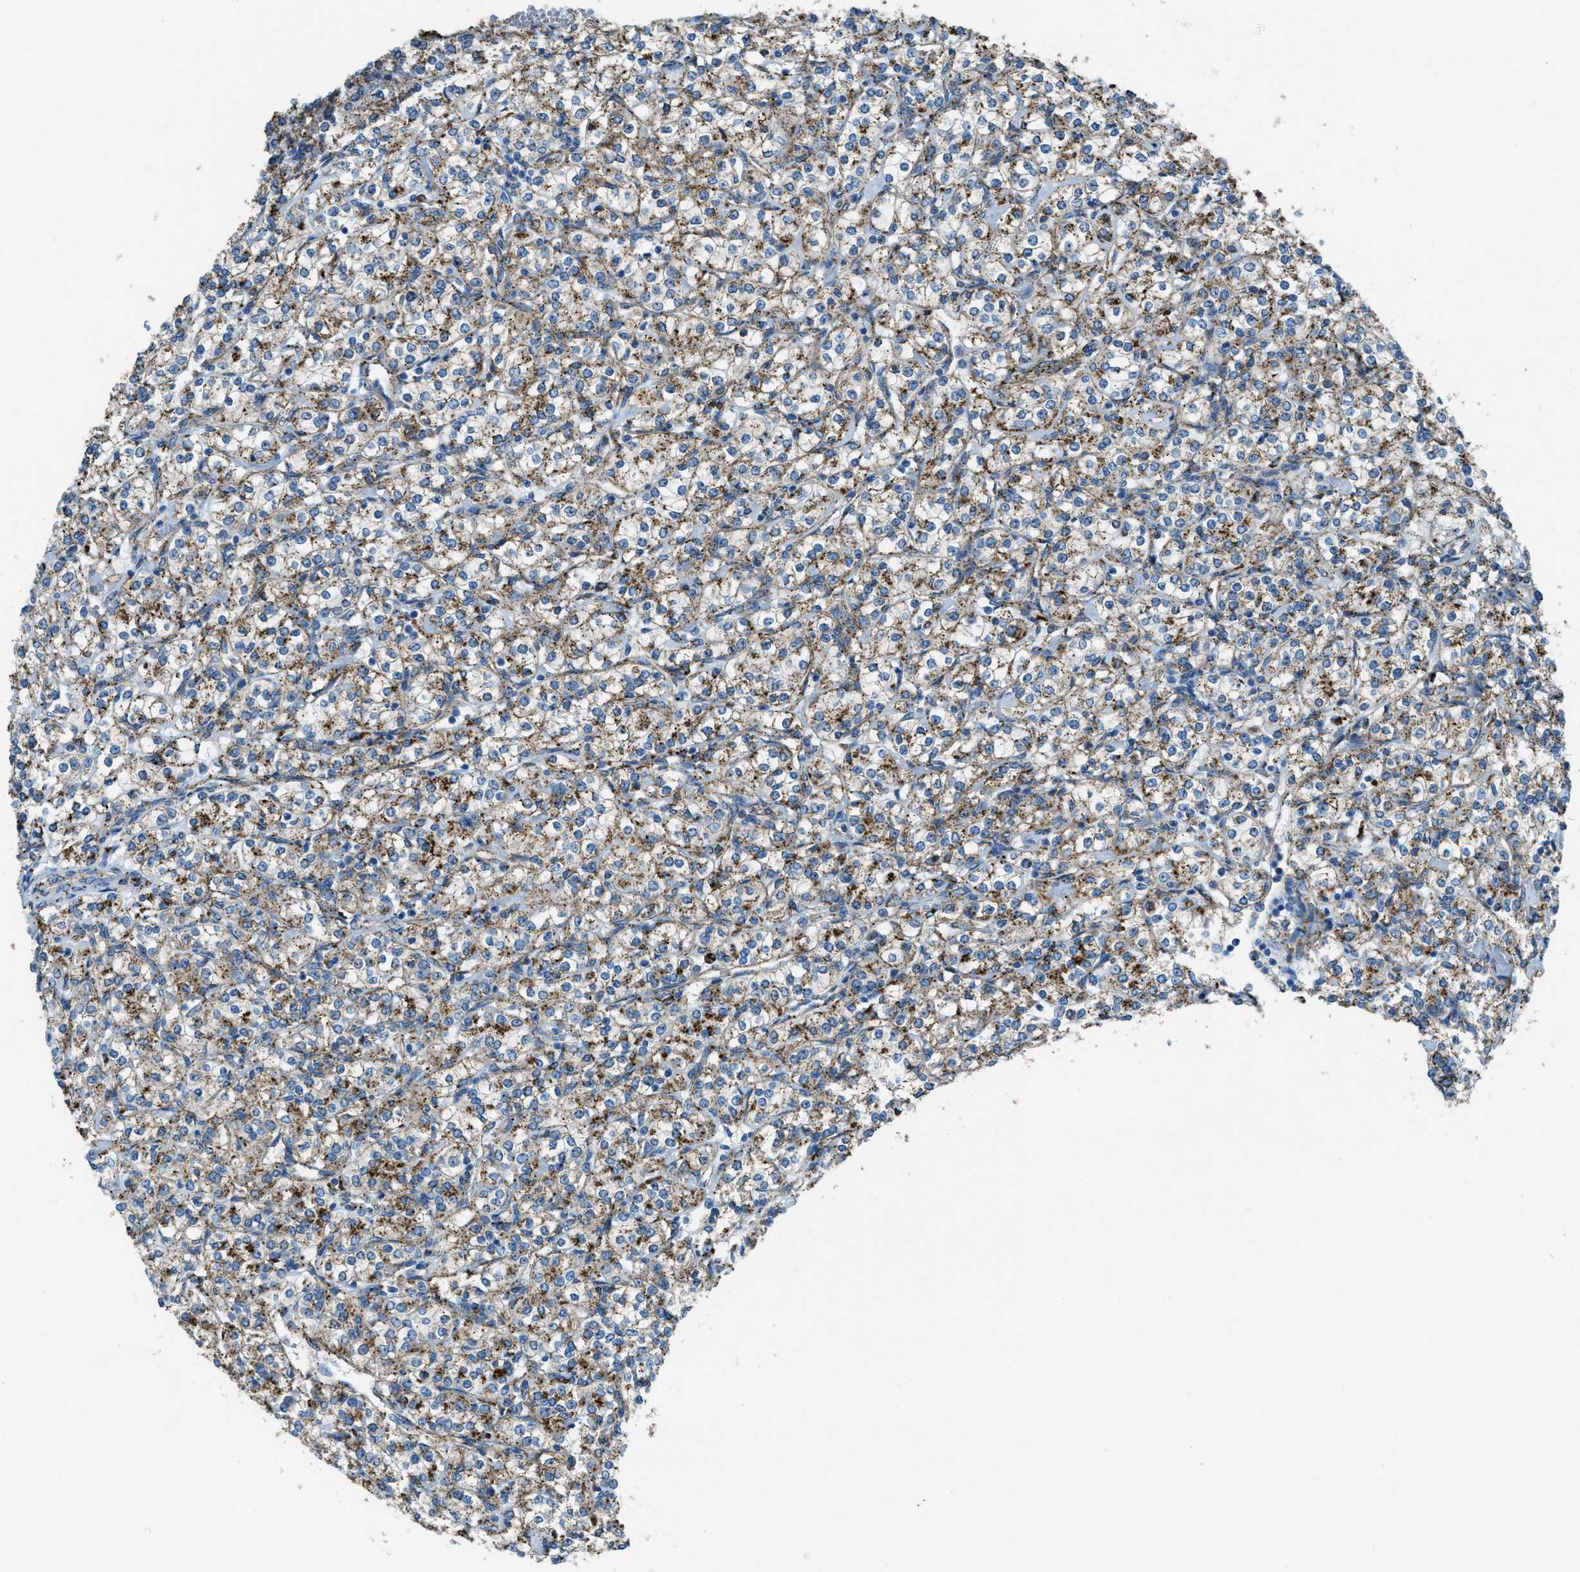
{"staining": {"intensity": "moderate", "quantity": ">75%", "location": "cytoplasmic/membranous"}, "tissue": "renal cancer", "cell_type": "Tumor cells", "image_type": "cancer", "snomed": [{"axis": "morphology", "description": "Adenocarcinoma, NOS"}, {"axis": "topography", "description": "Kidney"}], "caption": "Renal cancer (adenocarcinoma) stained for a protein demonstrates moderate cytoplasmic/membranous positivity in tumor cells. (IHC, brightfield microscopy, high magnification).", "gene": "SCARB2", "patient": {"sex": "male", "age": 77}}